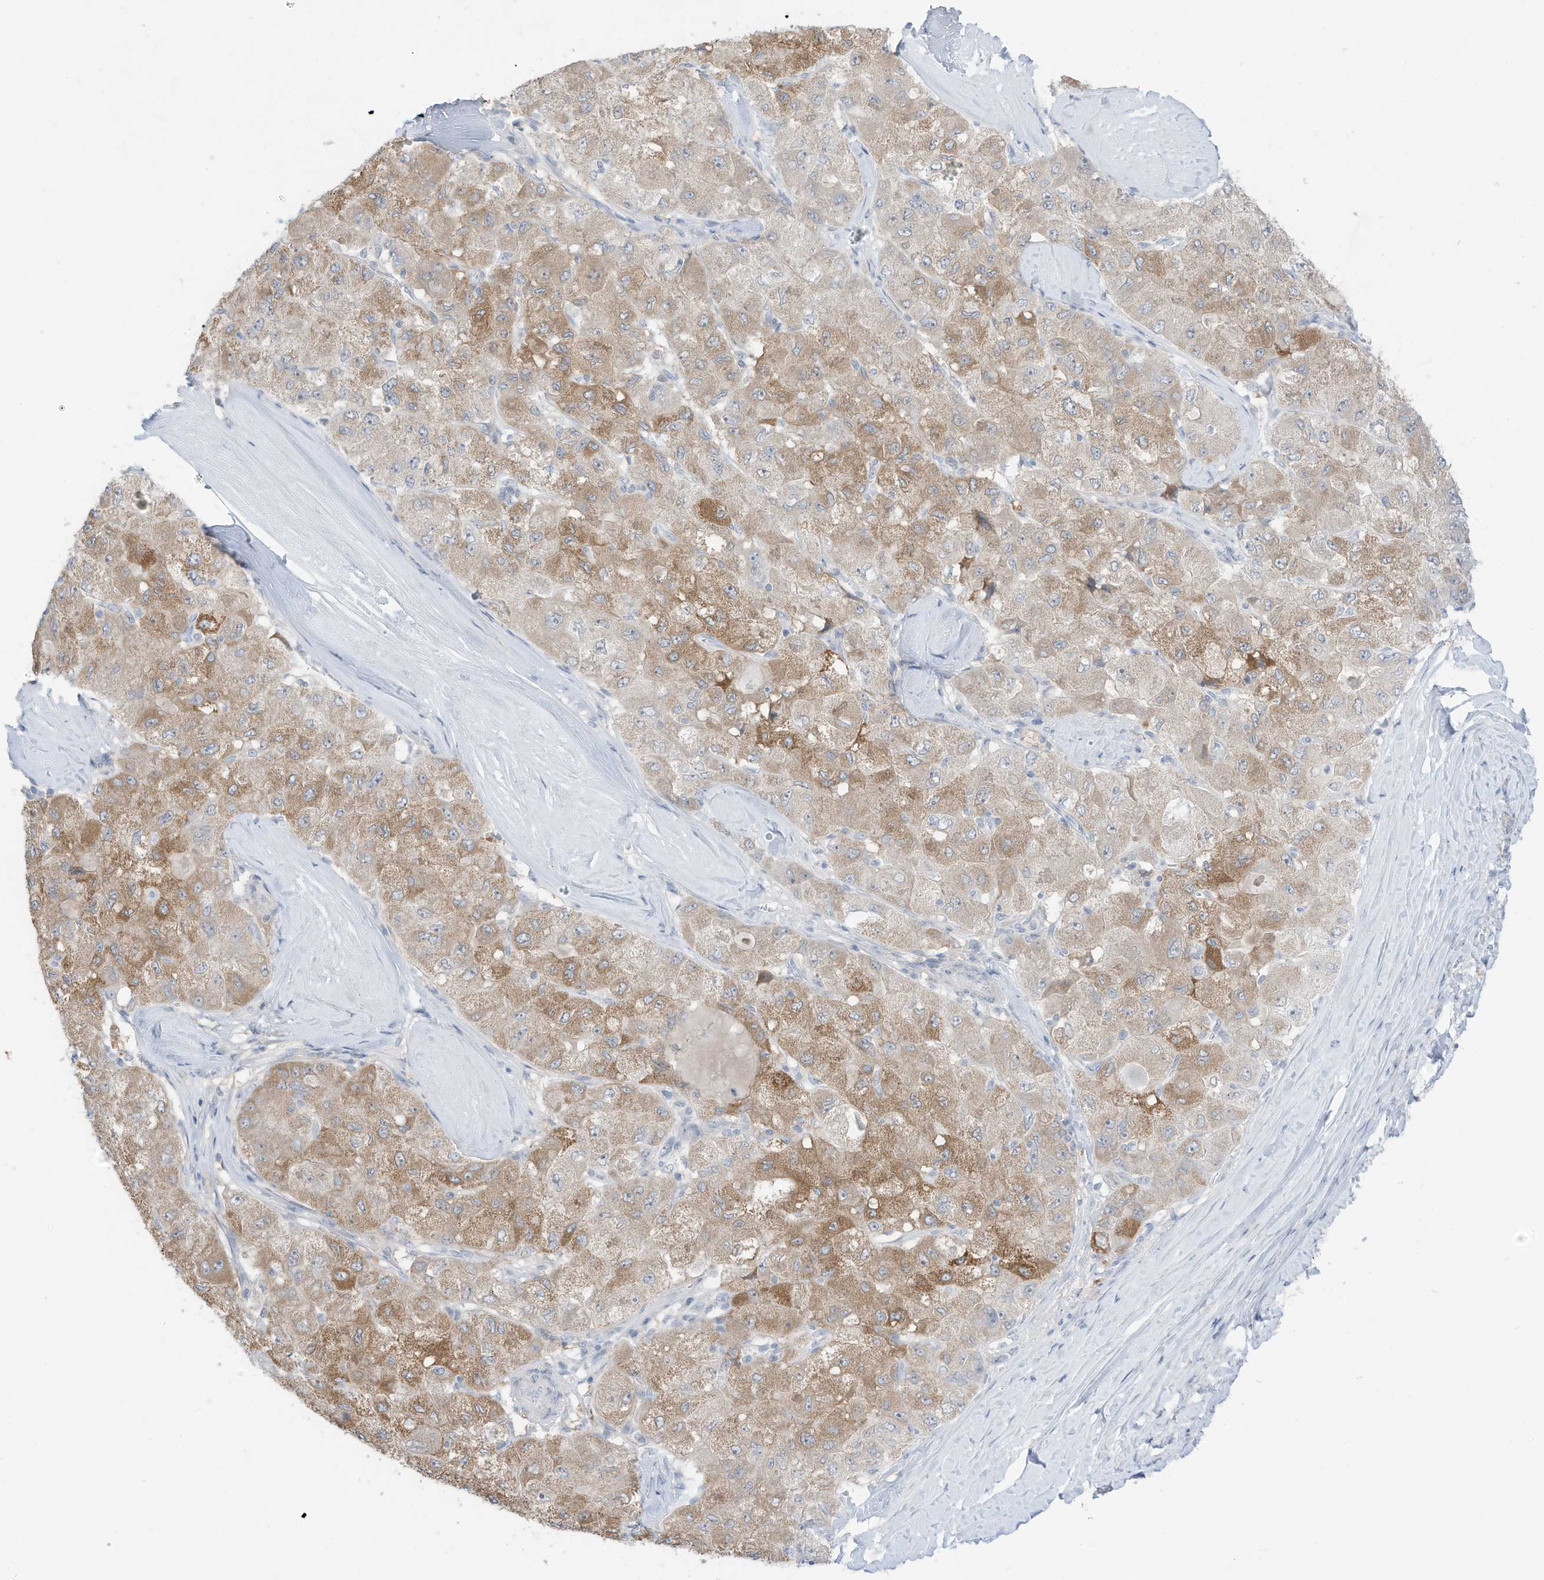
{"staining": {"intensity": "moderate", "quantity": ">75%", "location": "cytoplasmic/membranous"}, "tissue": "liver cancer", "cell_type": "Tumor cells", "image_type": "cancer", "snomed": [{"axis": "morphology", "description": "Carcinoma, Hepatocellular, NOS"}, {"axis": "topography", "description": "Liver"}], "caption": "Immunohistochemical staining of human hepatocellular carcinoma (liver) exhibits medium levels of moderate cytoplasmic/membranous protein staining in about >75% of tumor cells. The staining was performed using DAB (3,3'-diaminobenzidine), with brown indicating positive protein expression. Nuclei are stained blue with hematoxylin.", "gene": "OGT", "patient": {"sex": "male", "age": 80}}